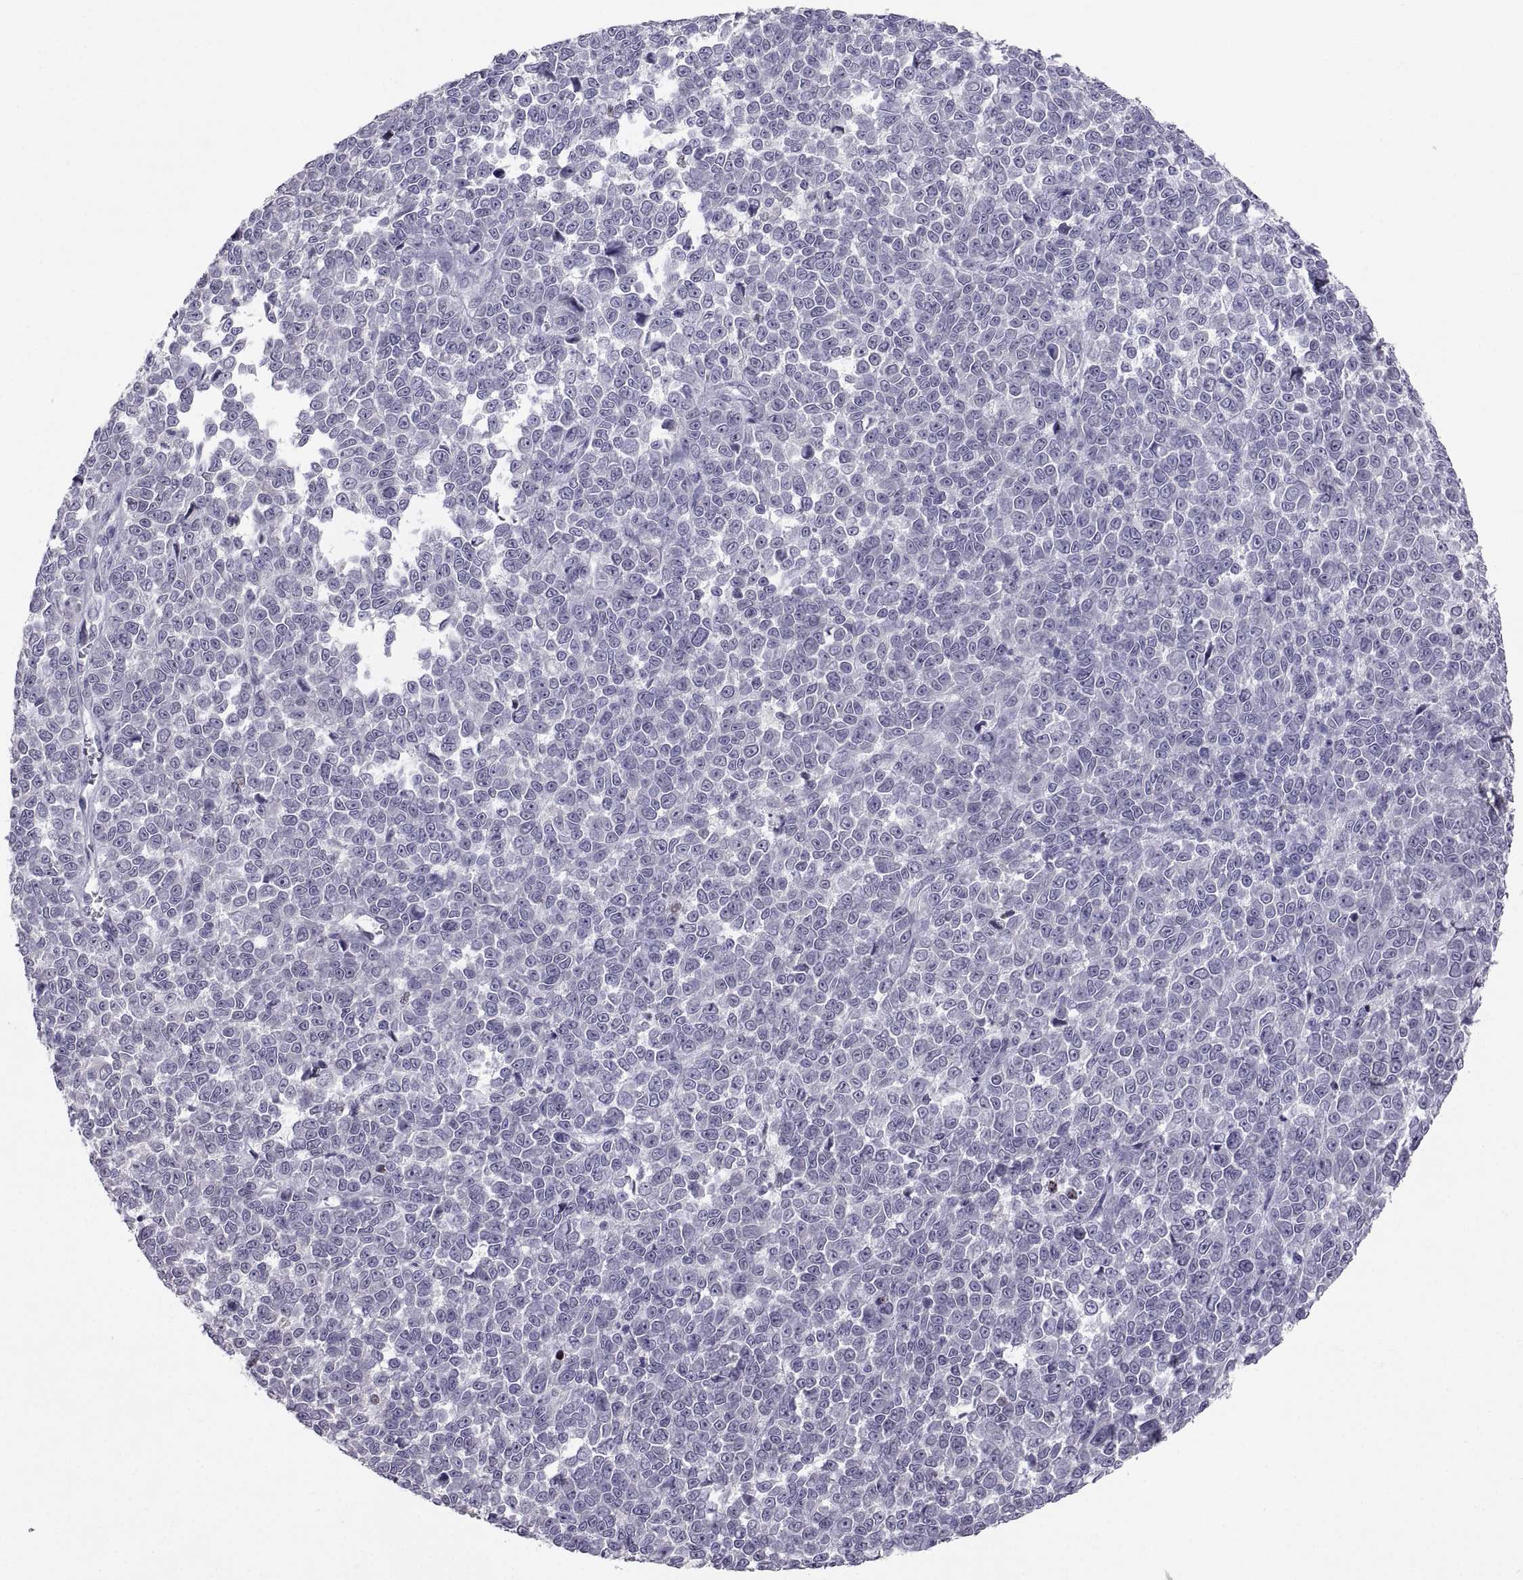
{"staining": {"intensity": "negative", "quantity": "none", "location": "none"}, "tissue": "melanoma", "cell_type": "Tumor cells", "image_type": "cancer", "snomed": [{"axis": "morphology", "description": "Malignant melanoma, NOS"}, {"axis": "topography", "description": "Skin"}], "caption": "This image is of malignant melanoma stained with IHC to label a protein in brown with the nuclei are counter-stained blue. There is no staining in tumor cells.", "gene": "SOX21", "patient": {"sex": "female", "age": 95}}